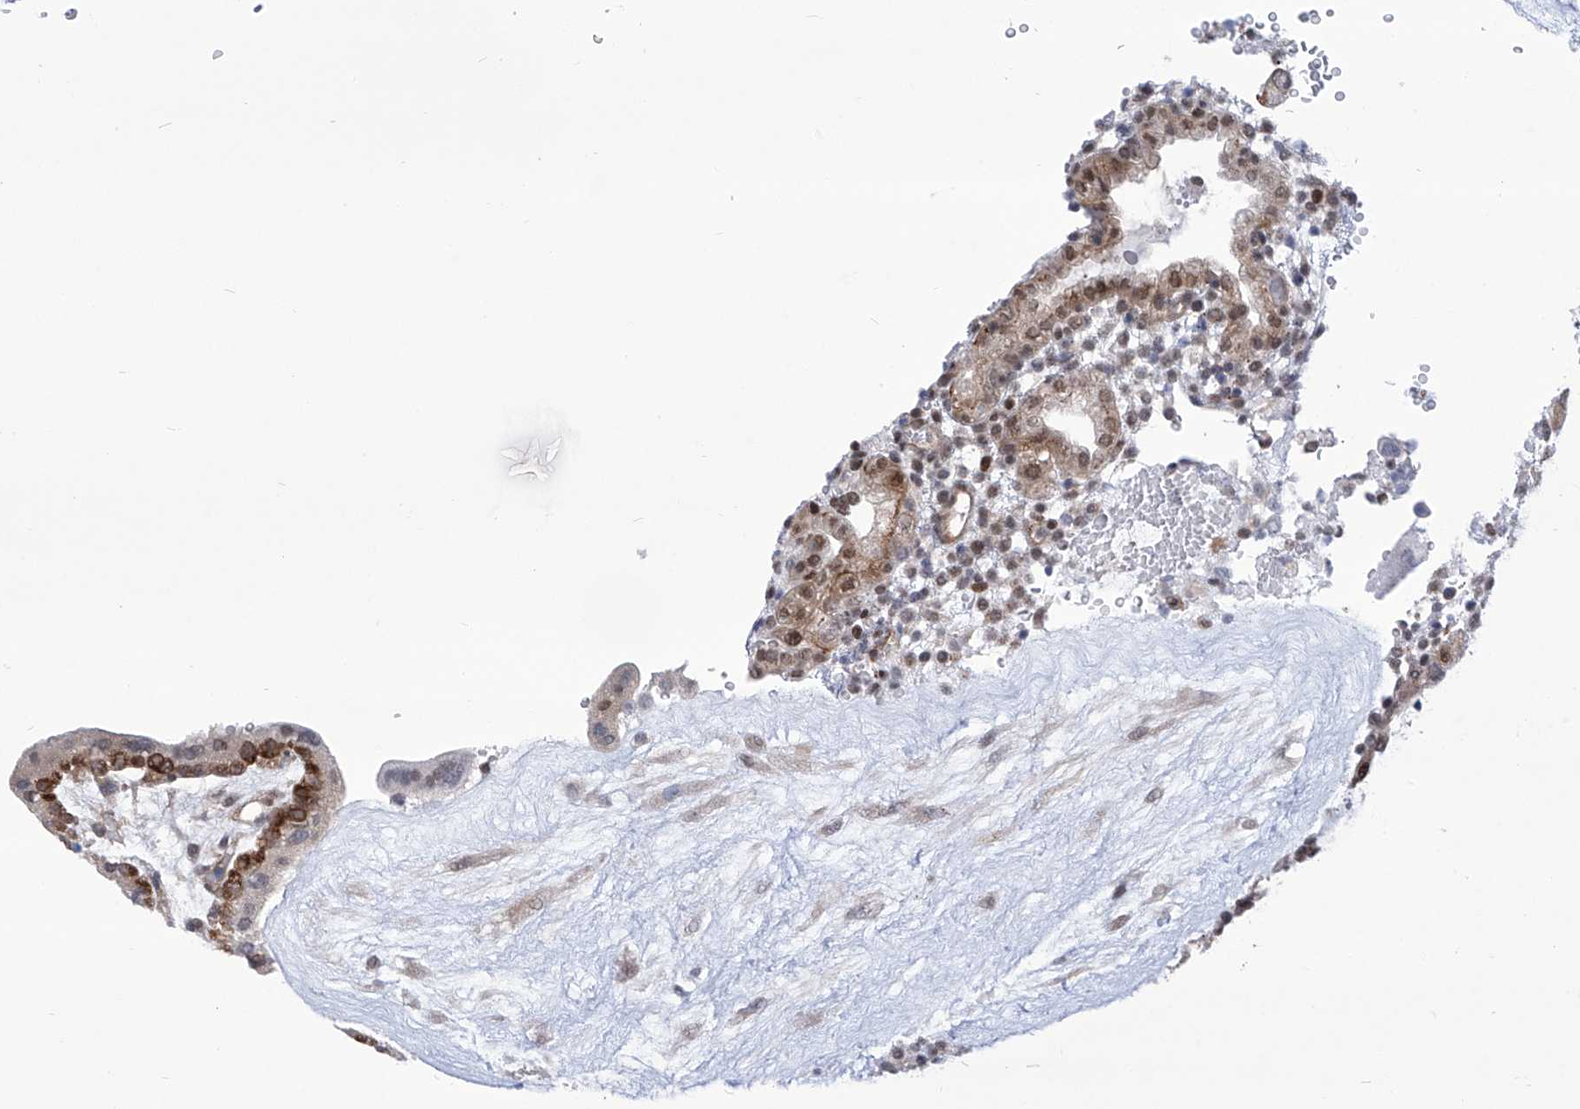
{"staining": {"intensity": "weak", "quantity": ">75%", "location": "cytoplasmic/membranous"}, "tissue": "placenta", "cell_type": "Decidual cells", "image_type": "normal", "snomed": [{"axis": "morphology", "description": "Normal tissue, NOS"}, {"axis": "topography", "description": "Placenta"}], "caption": "Placenta stained with DAB (3,3'-diaminobenzidine) immunohistochemistry (IHC) reveals low levels of weak cytoplasmic/membranous expression in approximately >75% of decidual cells.", "gene": "CEP290", "patient": {"sex": "female", "age": 18}}